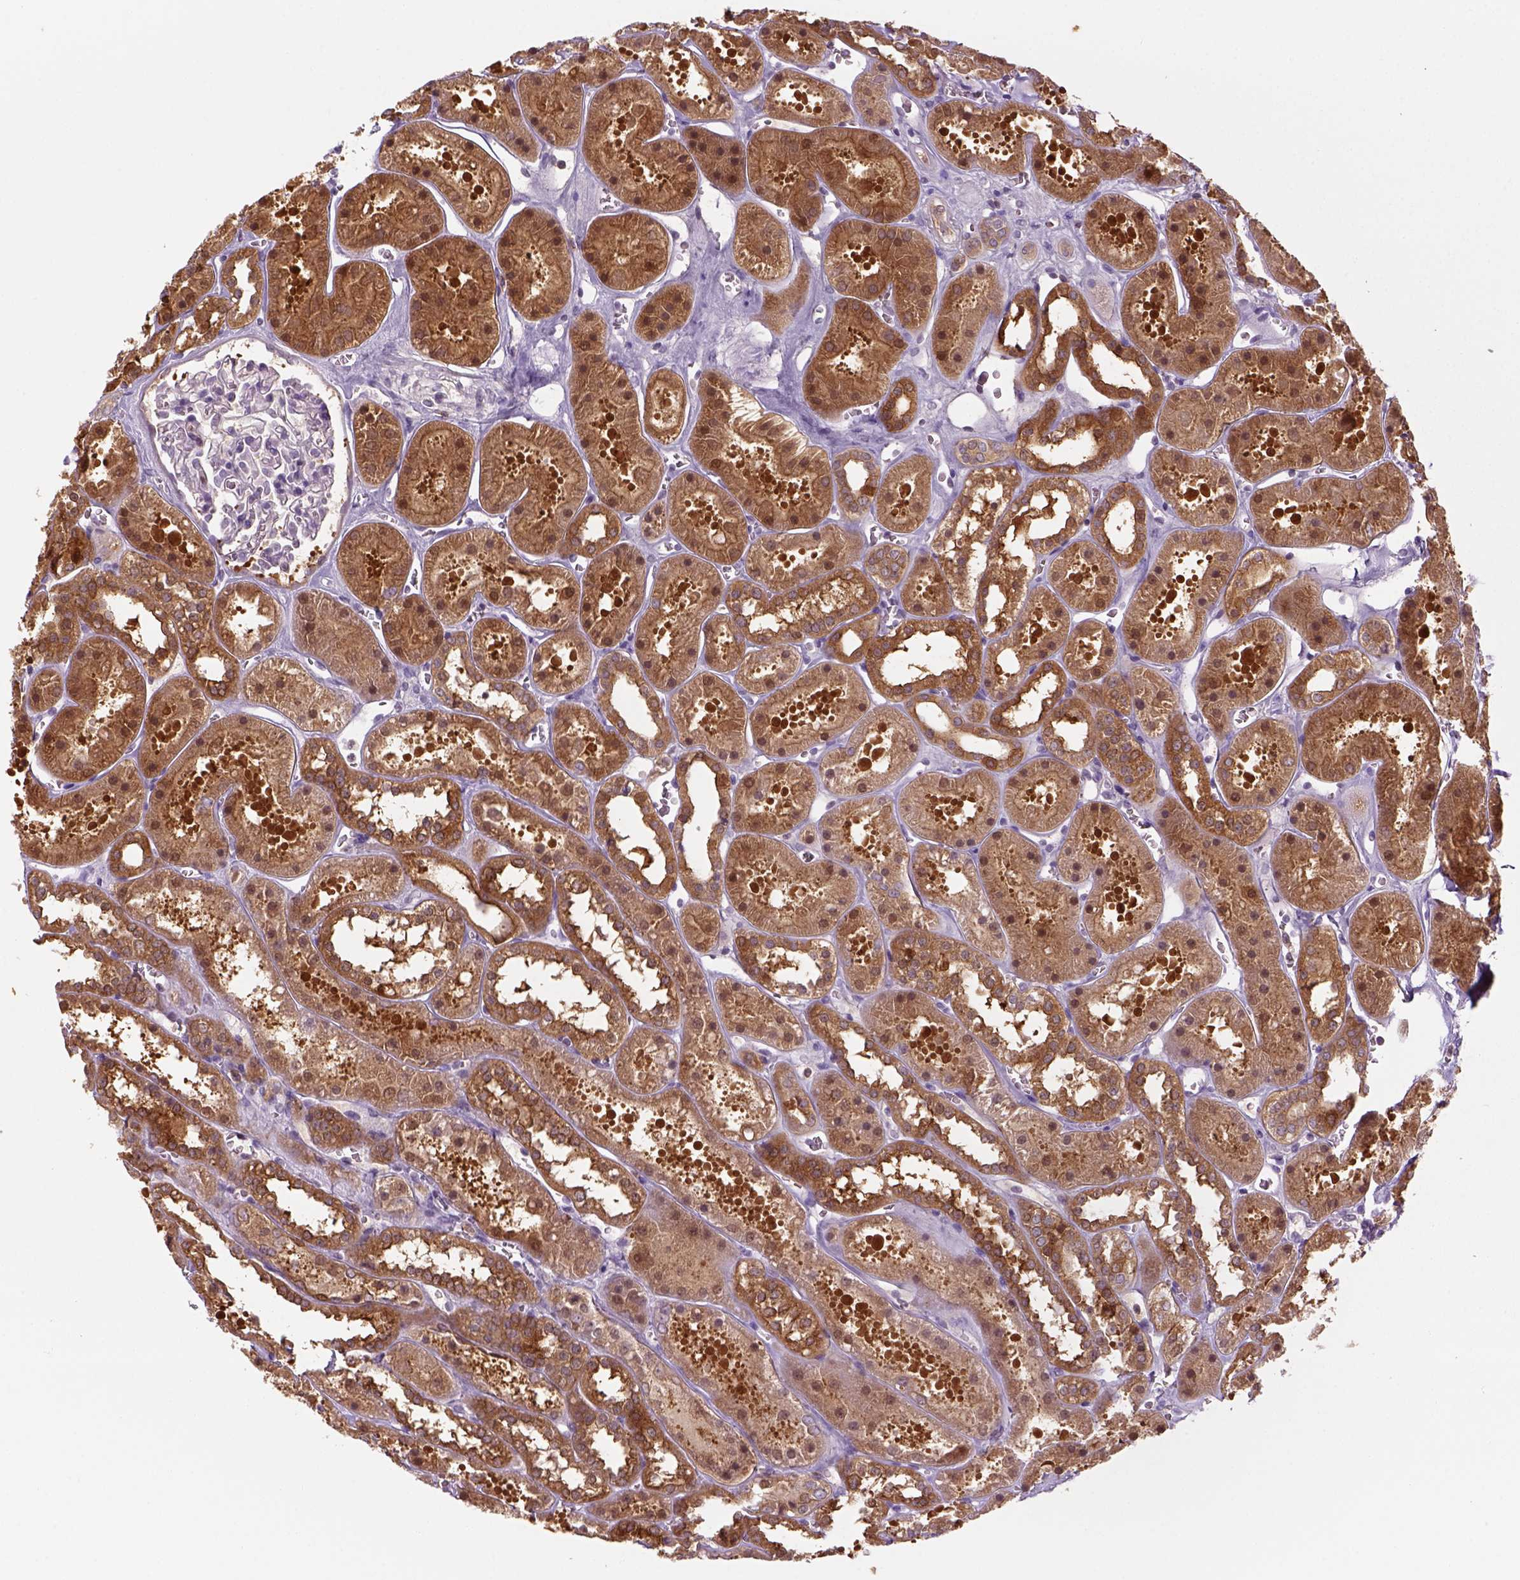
{"staining": {"intensity": "negative", "quantity": "none", "location": "none"}, "tissue": "kidney", "cell_type": "Cells in glomeruli", "image_type": "normal", "snomed": [{"axis": "morphology", "description": "Normal tissue, NOS"}, {"axis": "topography", "description": "Kidney"}], "caption": "Protein analysis of normal kidney exhibits no significant staining in cells in glomeruli. The staining was performed using DAB to visualize the protein expression in brown, while the nuclei were stained in blue with hematoxylin (Magnification: 20x).", "gene": "GOT1", "patient": {"sex": "female", "age": 41}}